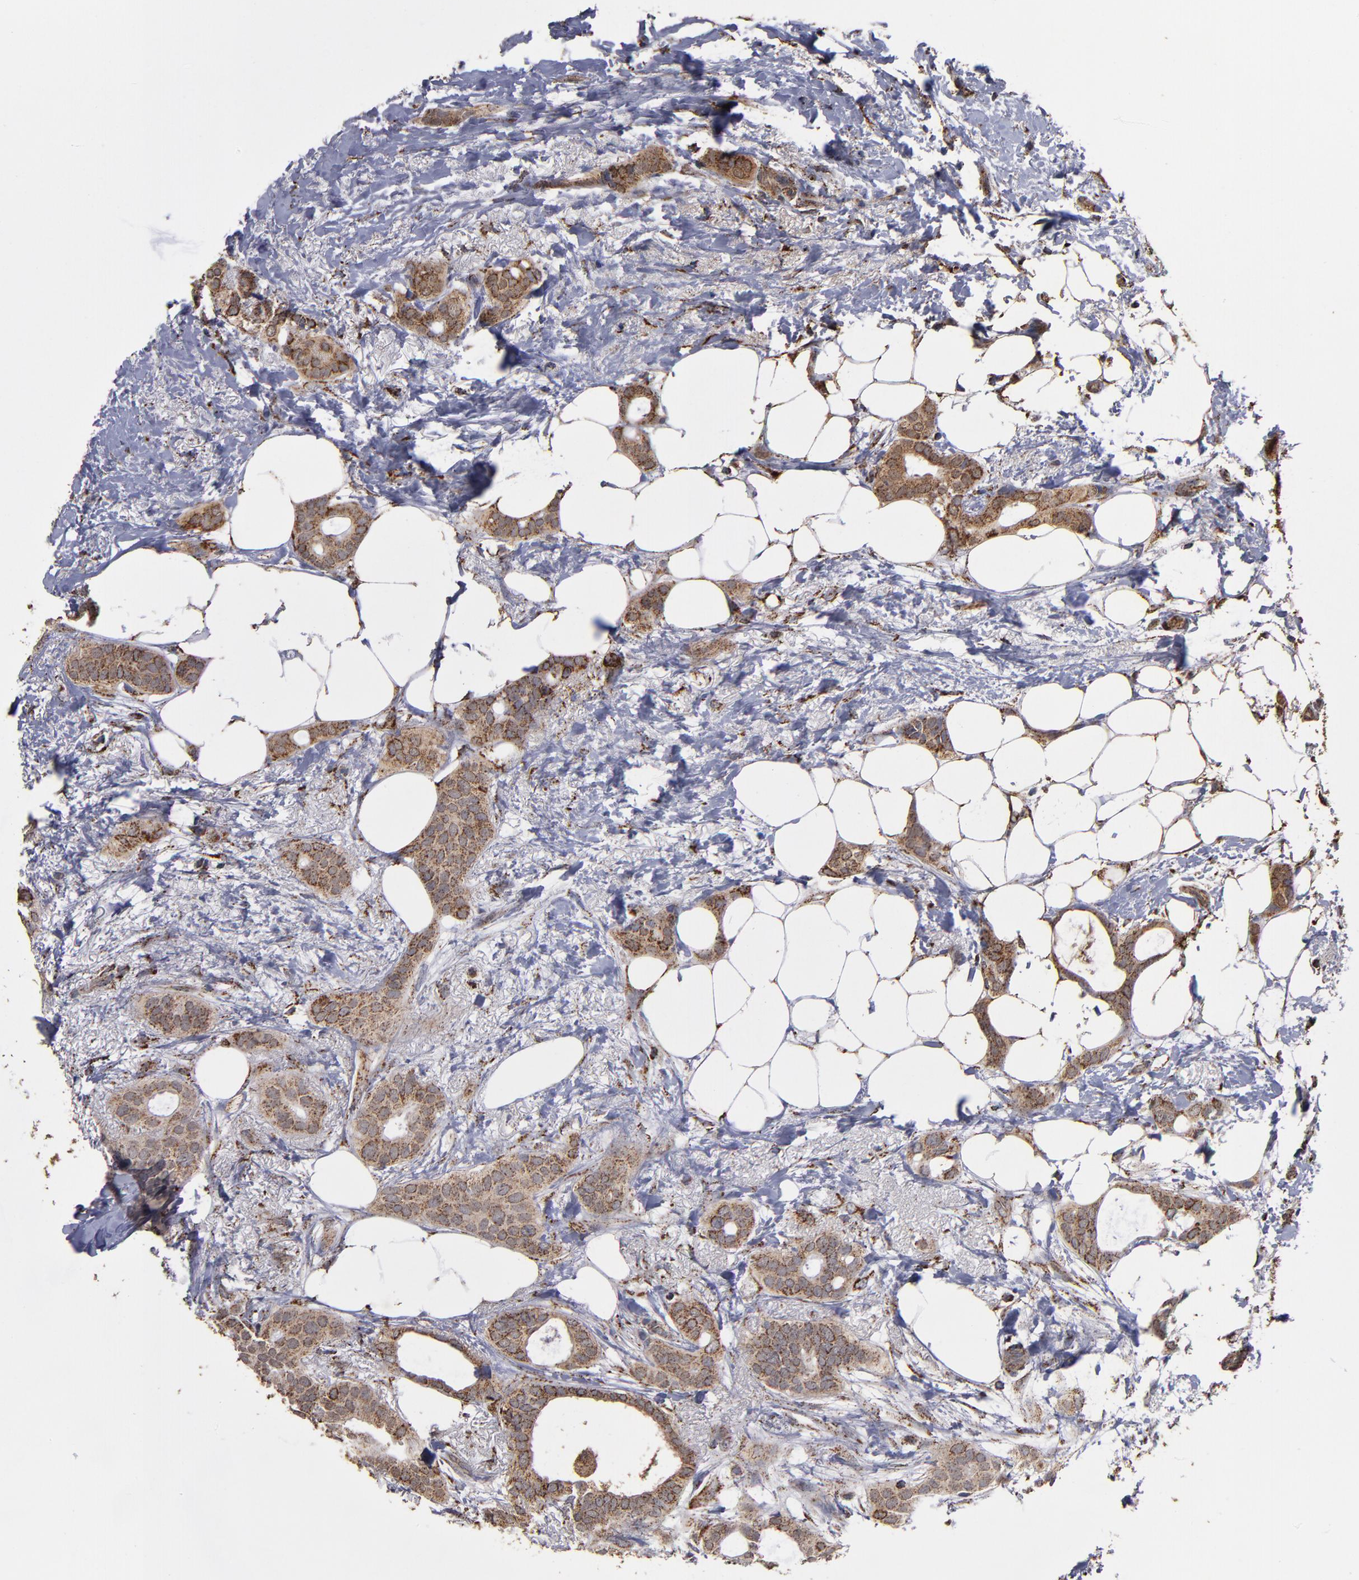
{"staining": {"intensity": "strong", "quantity": ">75%", "location": "cytoplasmic/membranous"}, "tissue": "breast cancer", "cell_type": "Tumor cells", "image_type": "cancer", "snomed": [{"axis": "morphology", "description": "Duct carcinoma"}, {"axis": "topography", "description": "Breast"}], "caption": "Brown immunohistochemical staining in infiltrating ductal carcinoma (breast) exhibits strong cytoplasmic/membranous positivity in about >75% of tumor cells. (IHC, brightfield microscopy, high magnification).", "gene": "SOD2", "patient": {"sex": "female", "age": 54}}